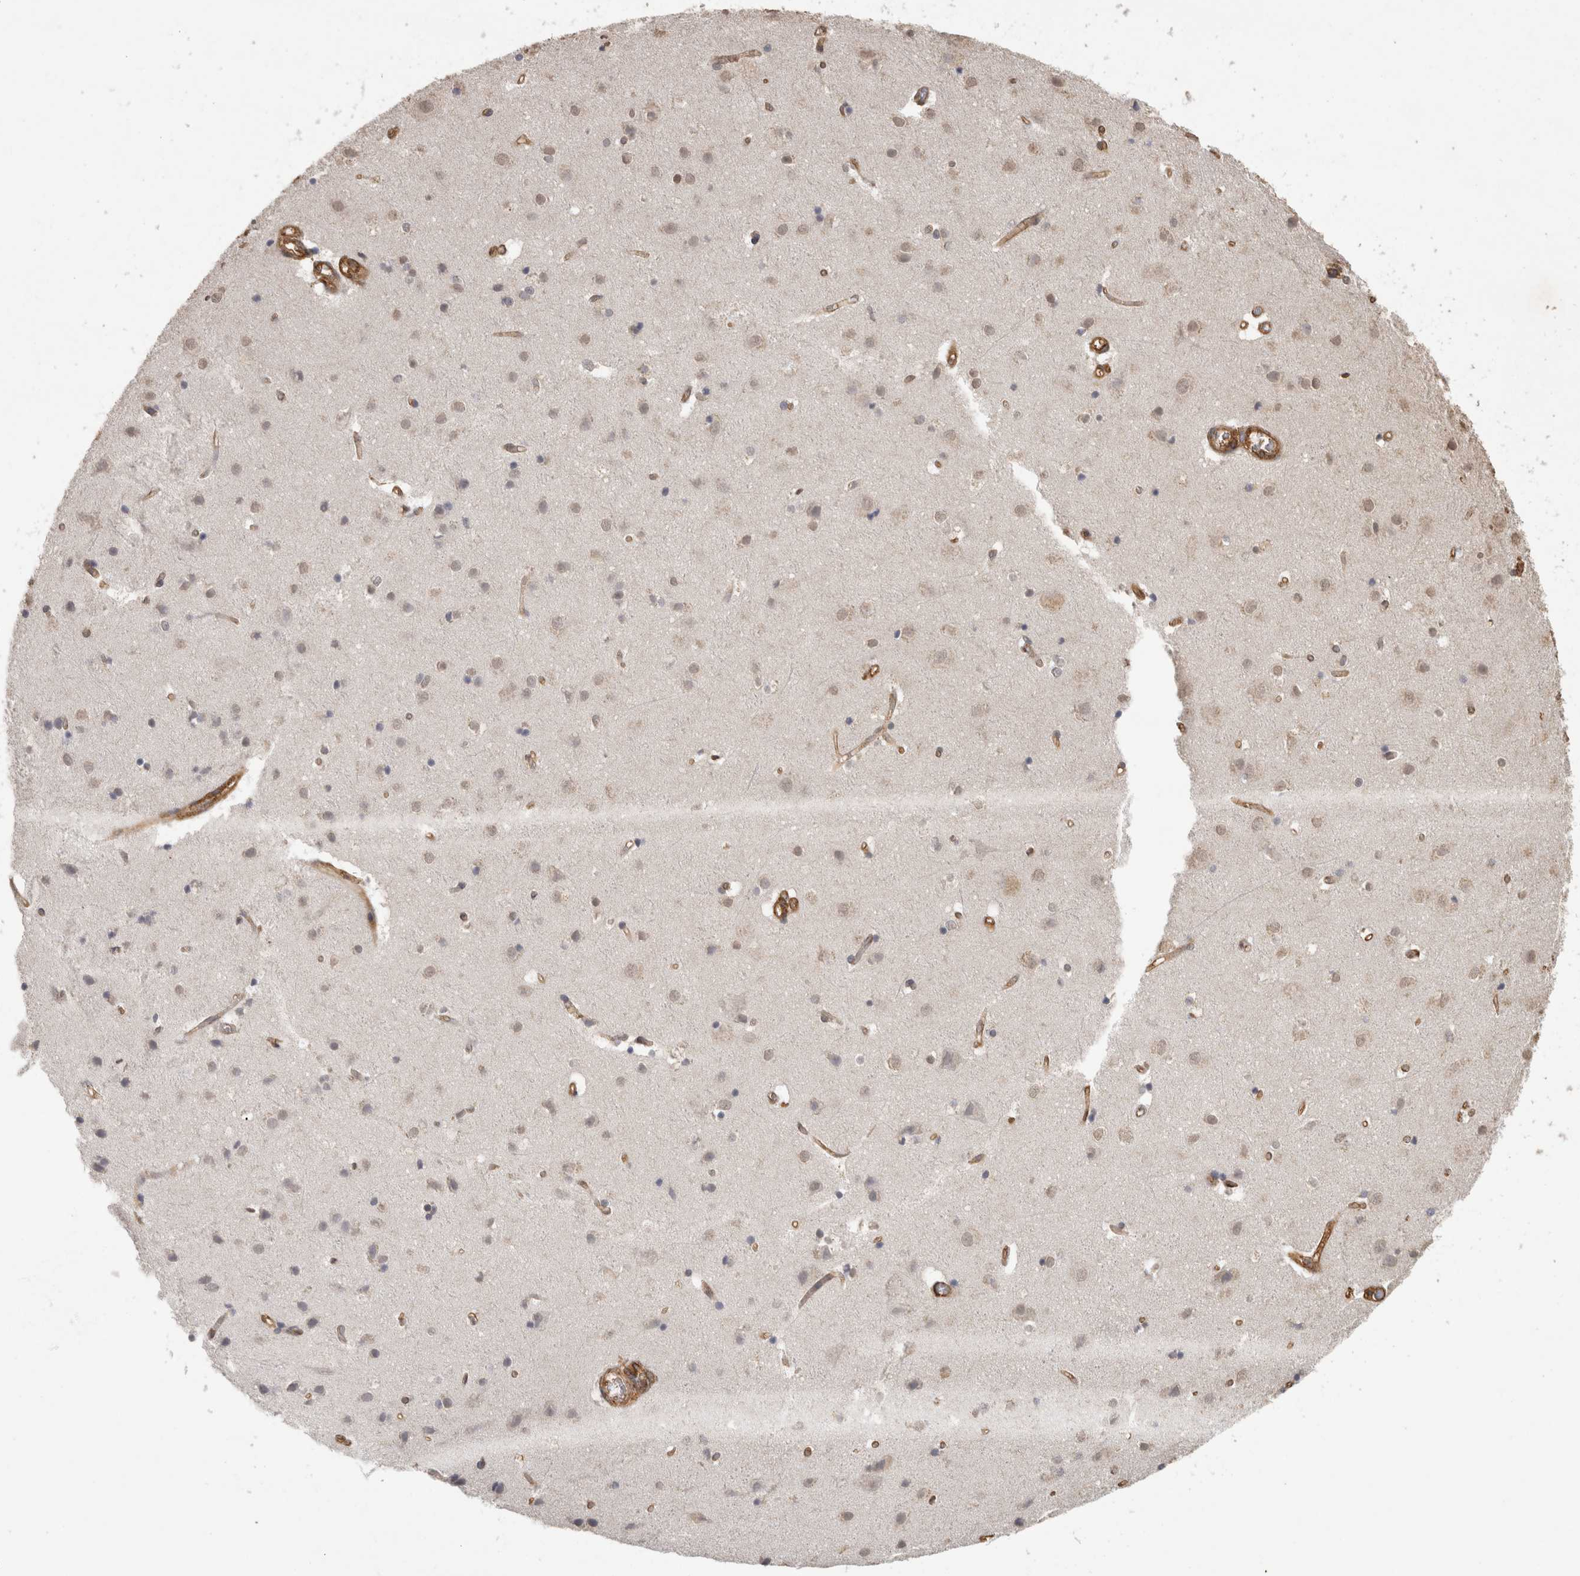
{"staining": {"intensity": "weak", "quantity": ">75%", "location": "cytoplasmic/membranous"}, "tissue": "cerebral cortex", "cell_type": "Endothelial cells", "image_type": "normal", "snomed": [{"axis": "morphology", "description": "Normal tissue, NOS"}, {"axis": "topography", "description": "Cerebral cortex"}], "caption": "Brown immunohistochemical staining in unremarkable cerebral cortex exhibits weak cytoplasmic/membranous positivity in about >75% of endothelial cells.", "gene": "RECK", "patient": {"sex": "male", "age": 54}}